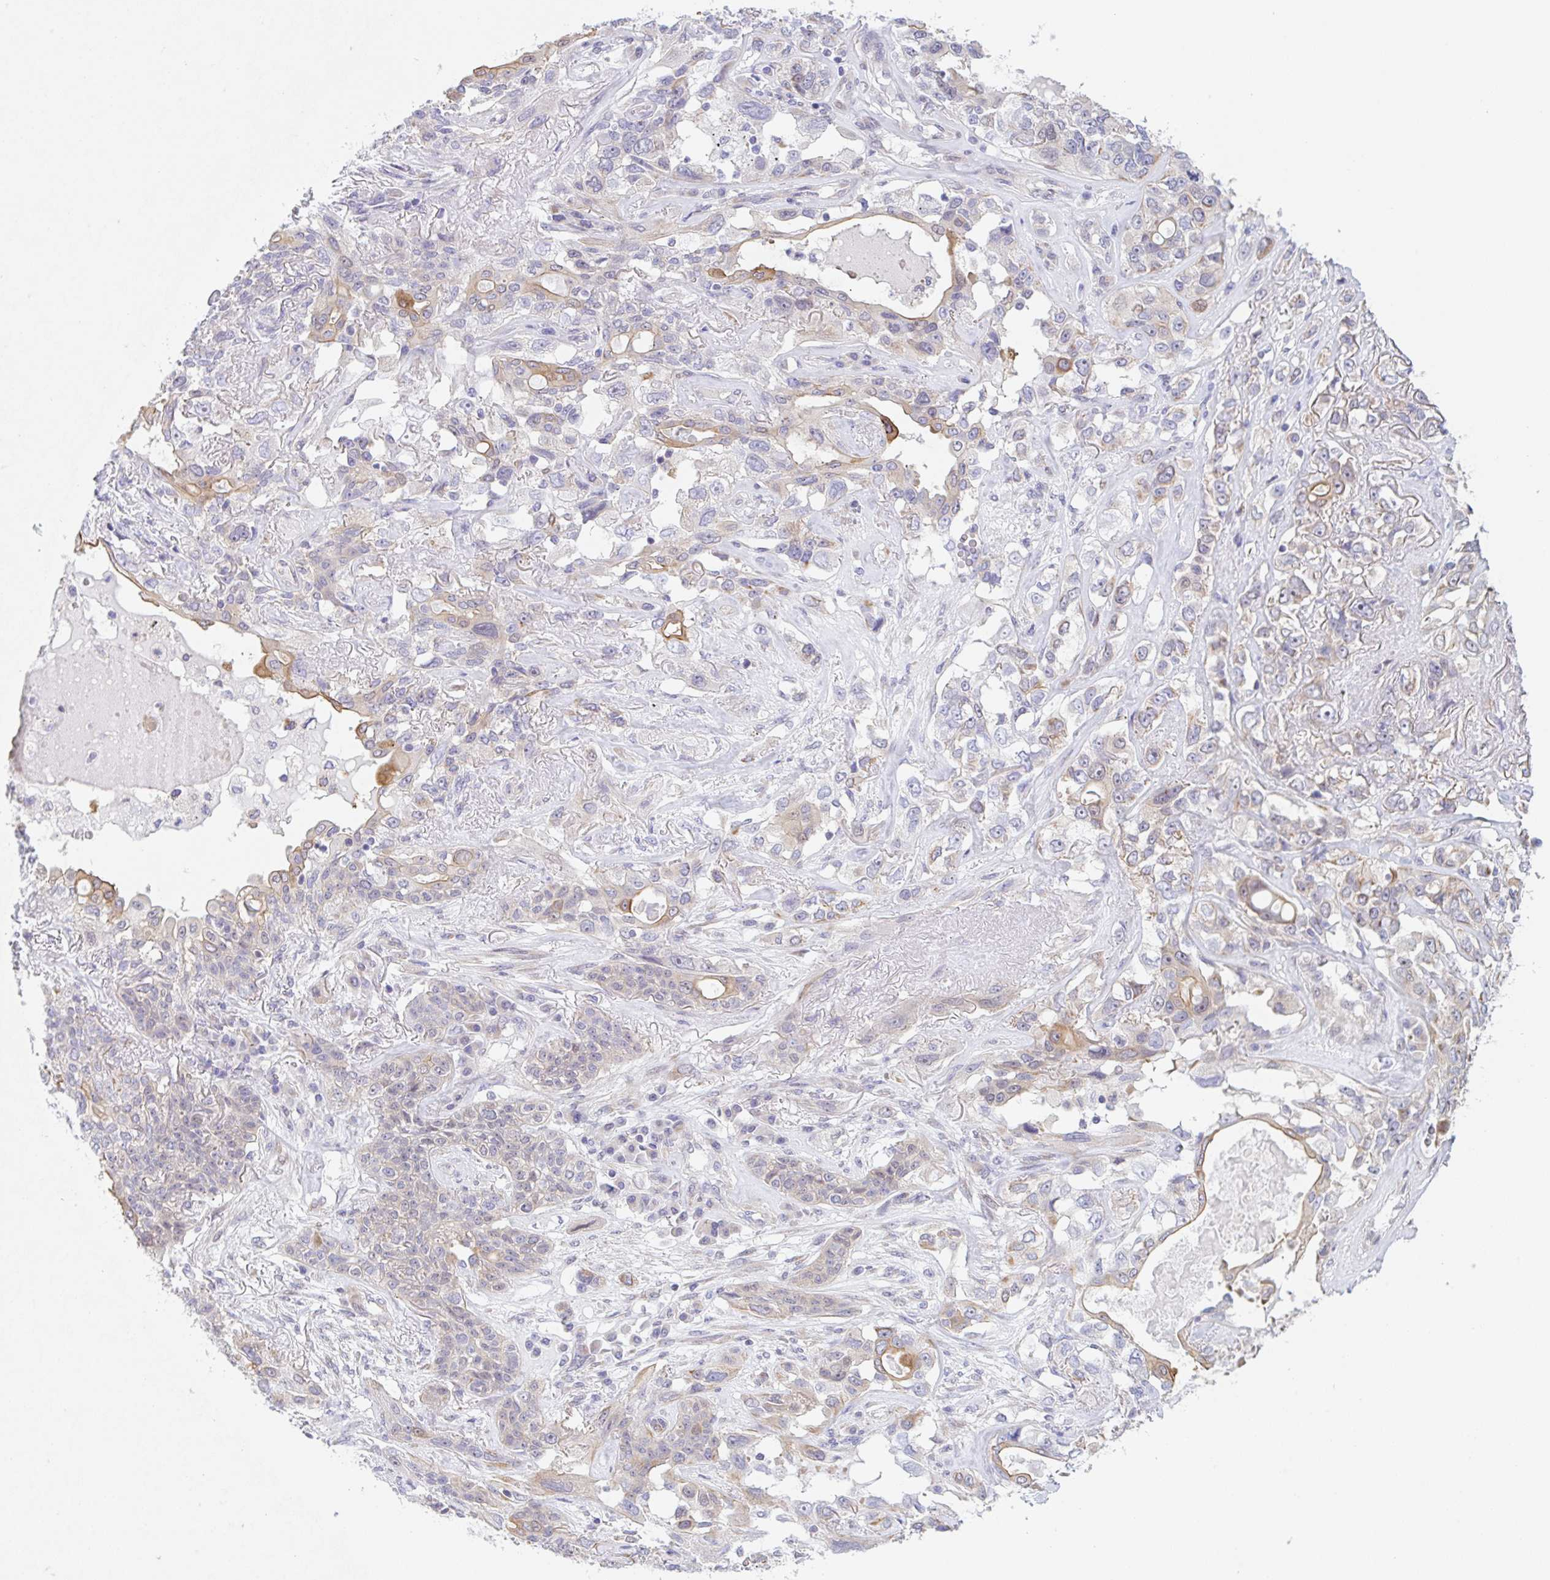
{"staining": {"intensity": "weak", "quantity": "<25%", "location": "cytoplasmic/membranous"}, "tissue": "lung cancer", "cell_type": "Tumor cells", "image_type": "cancer", "snomed": [{"axis": "morphology", "description": "Squamous cell carcinoma, NOS"}, {"axis": "topography", "description": "Lung"}], "caption": "High magnification brightfield microscopy of lung squamous cell carcinoma stained with DAB (brown) and counterstained with hematoxylin (blue): tumor cells show no significant positivity.", "gene": "TBPL2", "patient": {"sex": "female", "age": 70}}